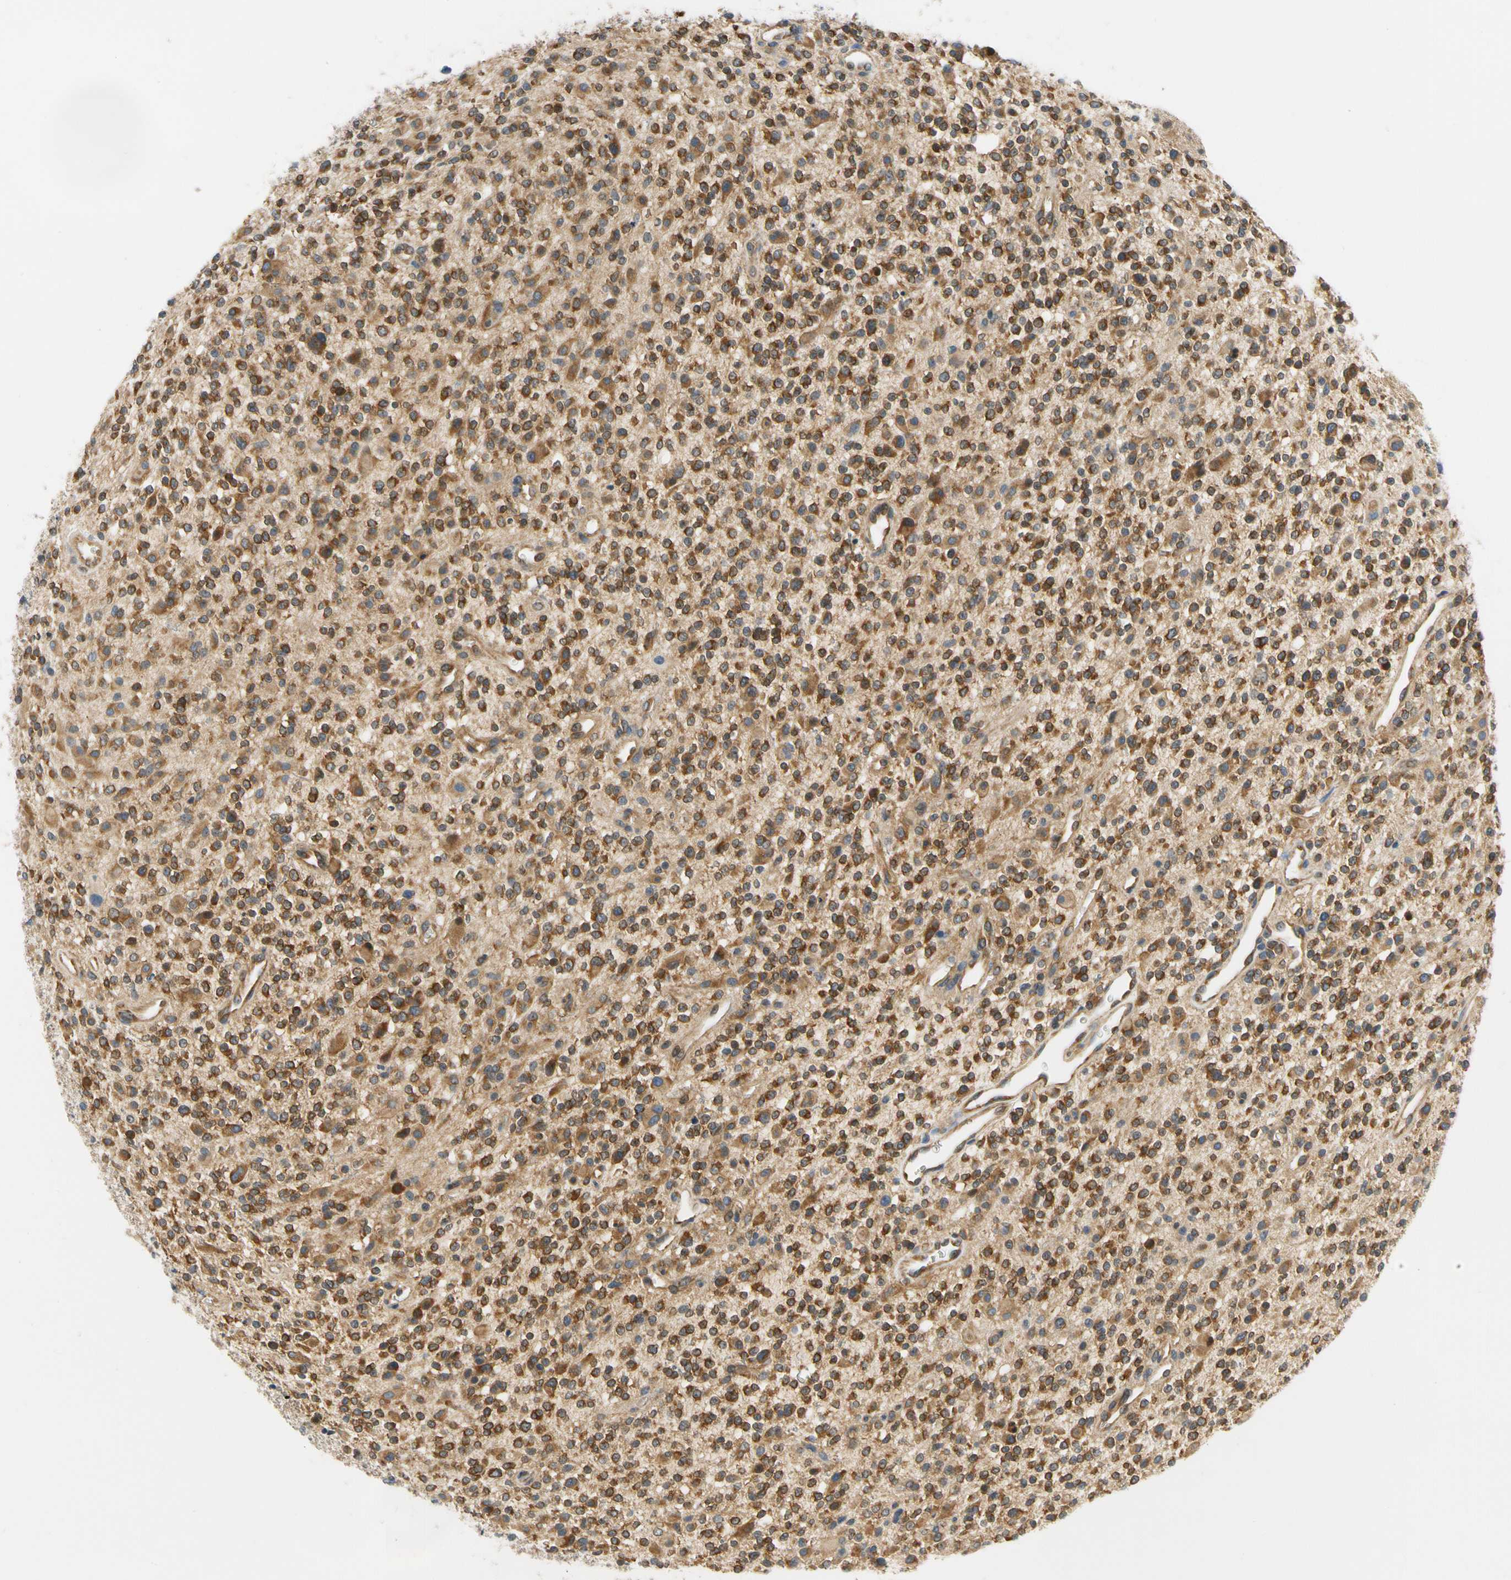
{"staining": {"intensity": "strong", "quantity": ">75%", "location": "cytoplasmic/membranous"}, "tissue": "glioma", "cell_type": "Tumor cells", "image_type": "cancer", "snomed": [{"axis": "morphology", "description": "Glioma, malignant, High grade"}, {"axis": "topography", "description": "Brain"}], "caption": "Protein staining shows strong cytoplasmic/membranous staining in about >75% of tumor cells in malignant glioma (high-grade). The protein is shown in brown color, while the nuclei are stained blue.", "gene": "LRRC47", "patient": {"sex": "male", "age": 48}}